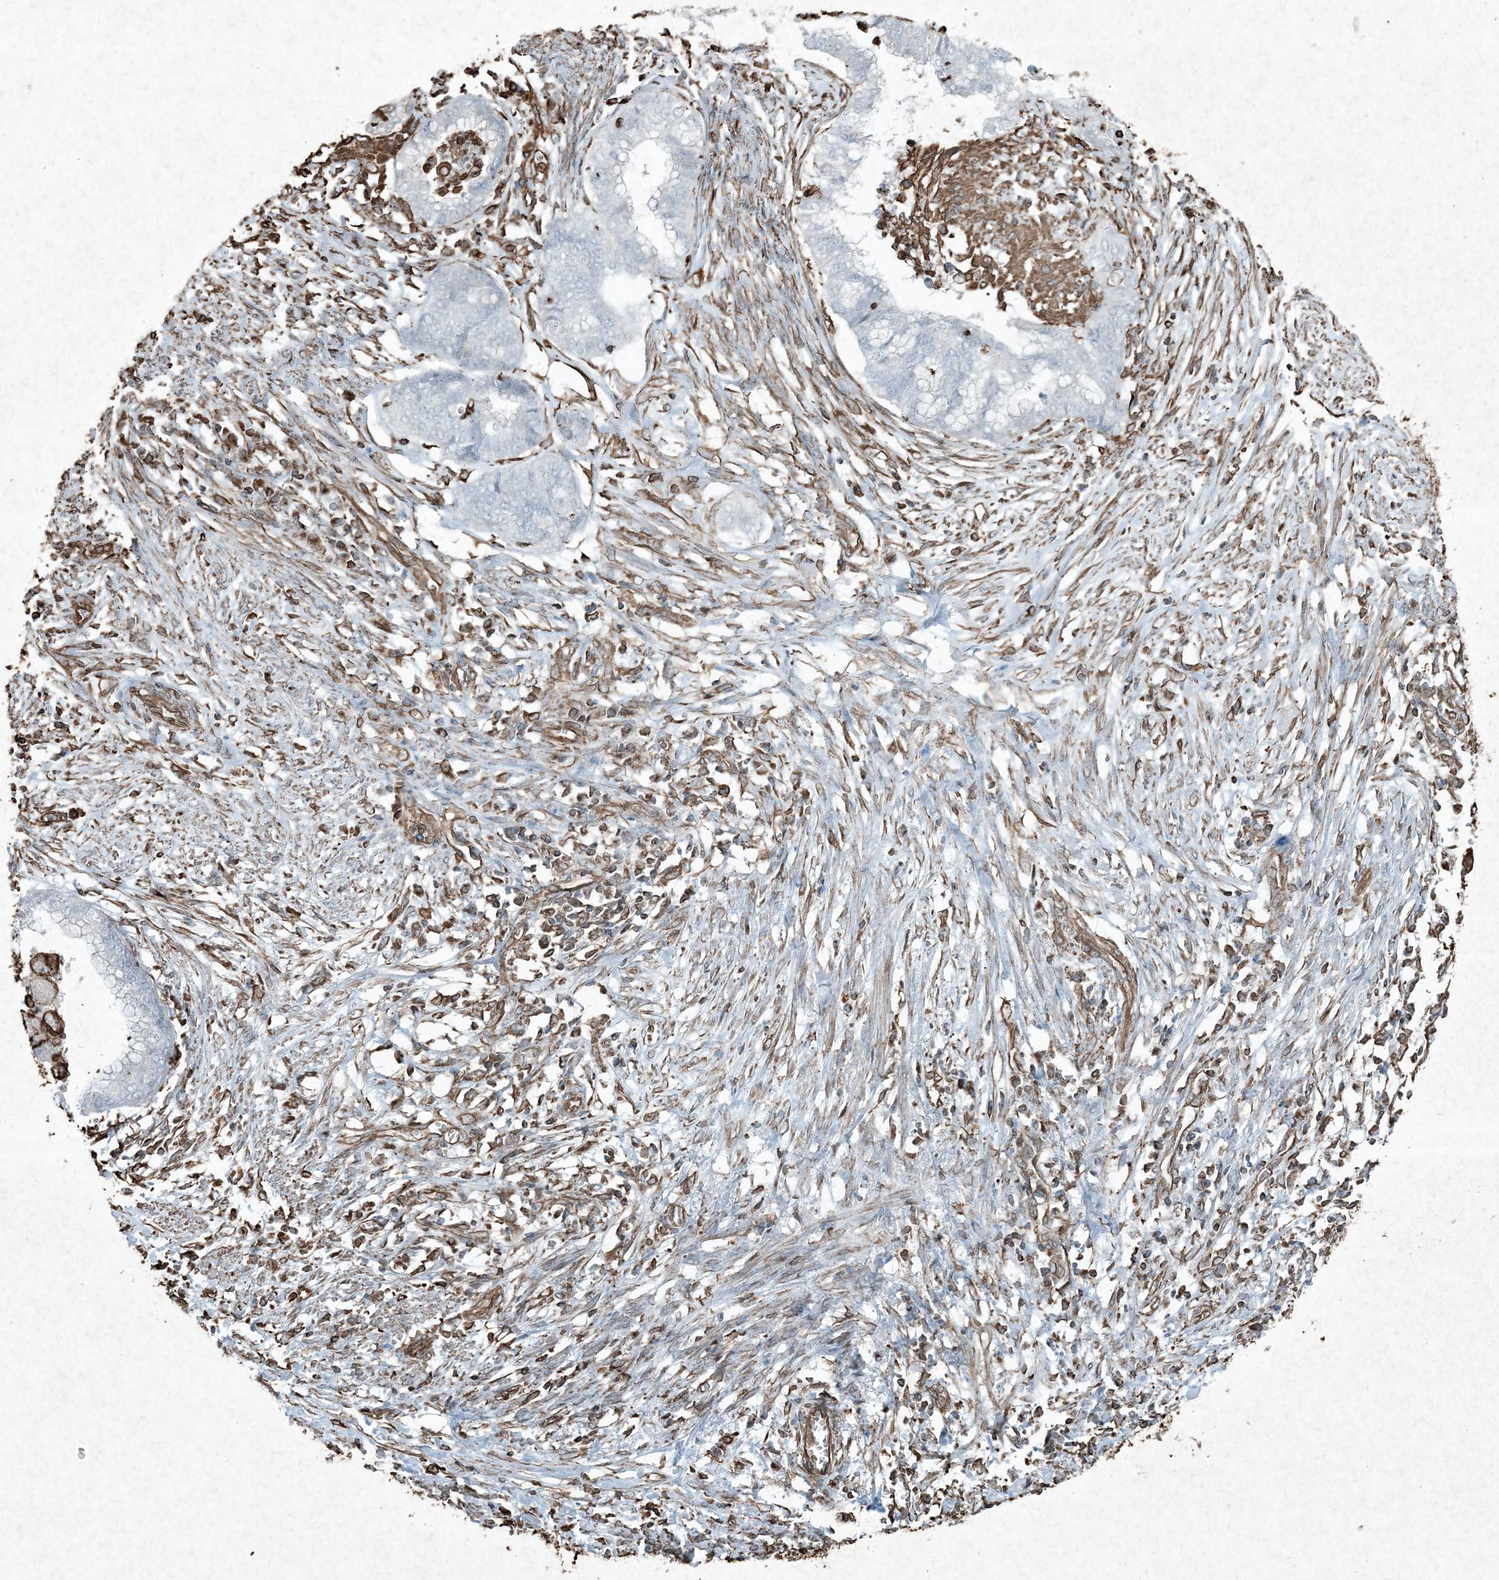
{"staining": {"intensity": "negative", "quantity": "none", "location": "none"}, "tissue": "endometrial cancer", "cell_type": "Tumor cells", "image_type": "cancer", "snomed": [{"axis": "morphology", "description": "Necrosis, NOS"}, {"axis": "morphology", "description": "Adenocarcinoma, NOS"}, {"axis": "topography", "description": "Endometrium"}], "caption": "Tumor cells show no significant staining in endometrial cancer.", "gene": "RYK", "patient": {"sex": "female", "age": 79}}